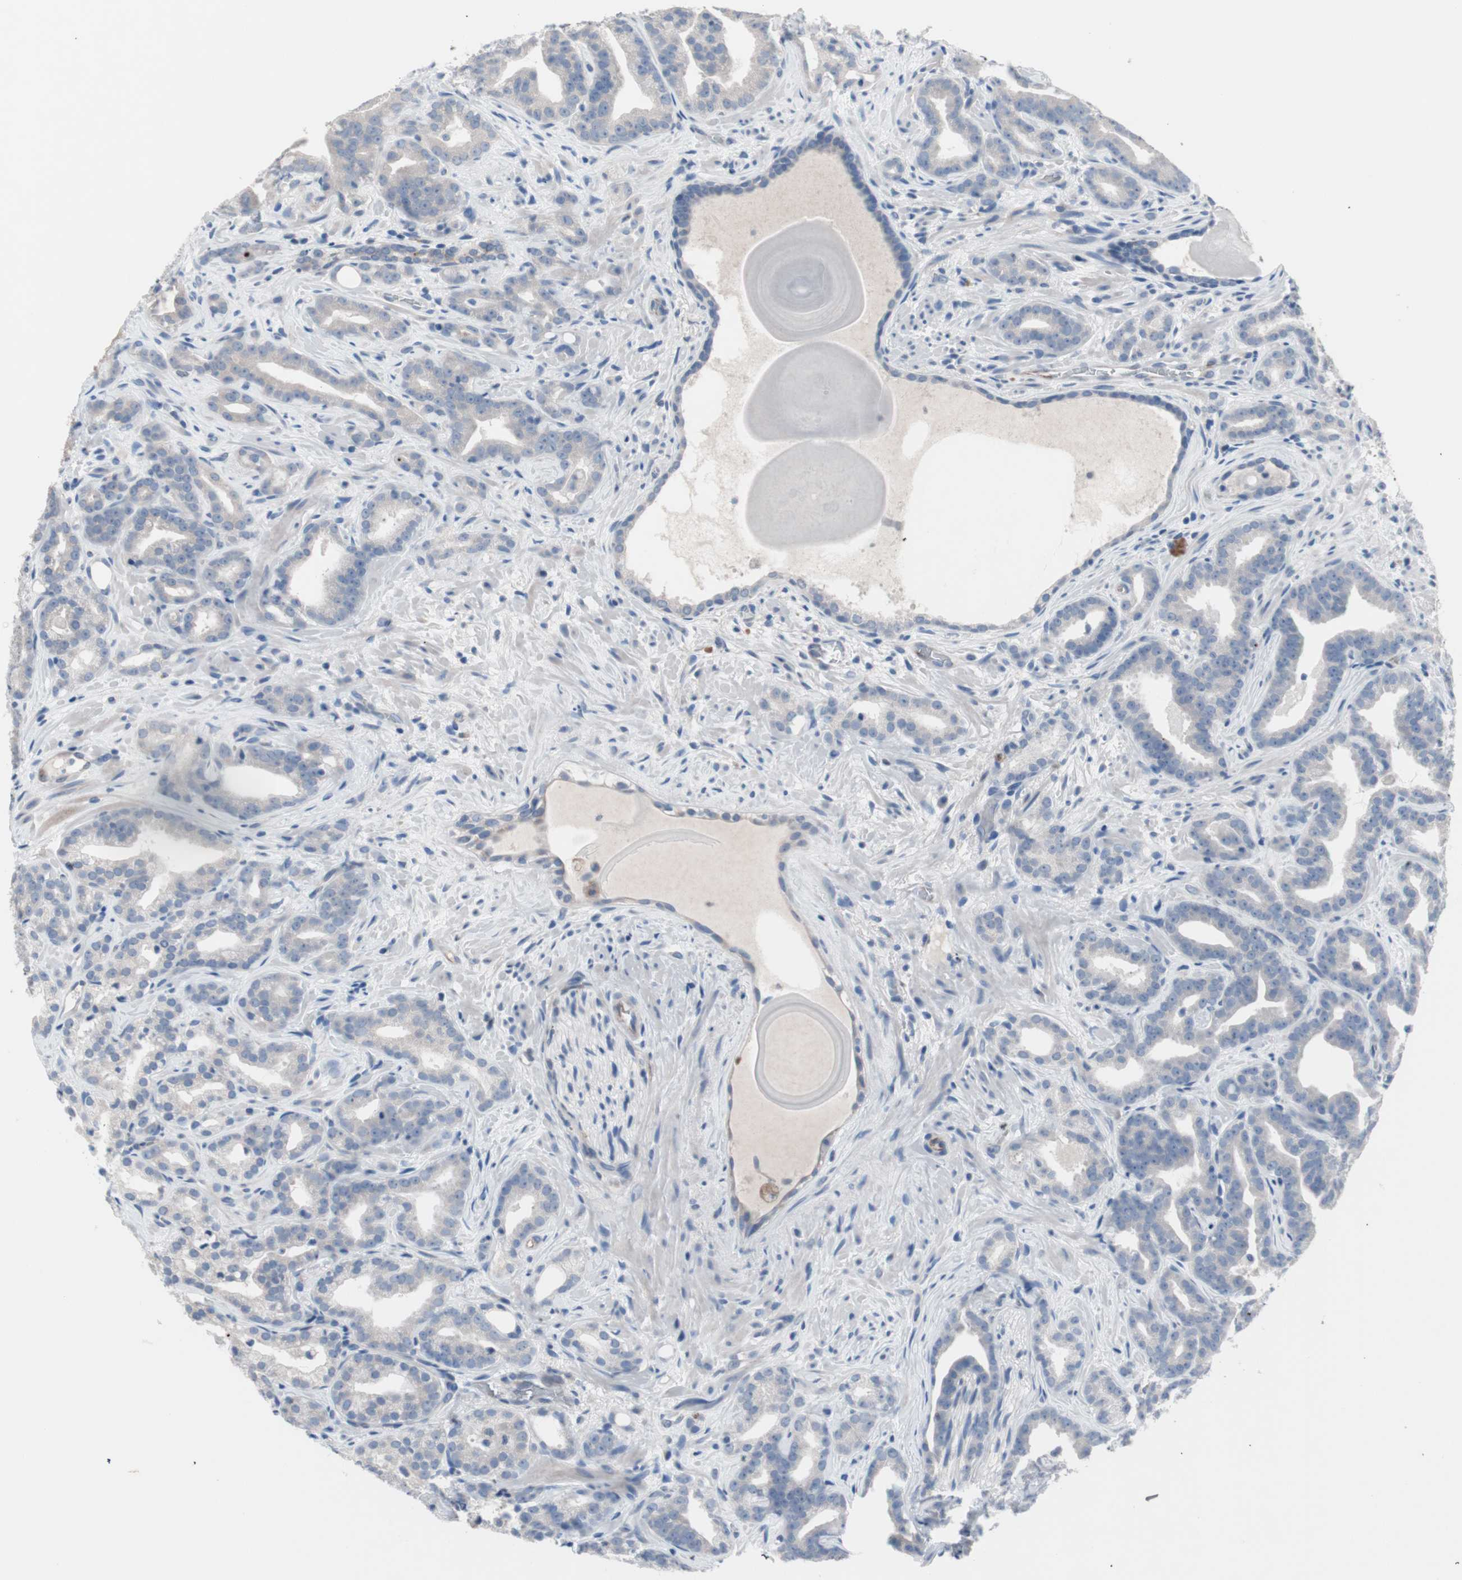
{"staining": {"intensity": "negative", "quantity": "none", "location": "none"}, "tissue": "prostate cancer", "cell_type": "Tumor cells", "image_type": "cancer", "snomed": [{"axis": "morphology", "description": "Adenocarcinoma, Low grade"}, {"axis": "topography", "description": "Prostate"}], "caption": "DAB (3,3'-diaminobenzidine) immunohistochemical staining of human prostate low-grade adenocarcinoma demonstrates no significant positivity in tumor cells. (DAB IHC visualized using brightfield microscopy, high magnification).", "gene": "ULBP1", "patient": {"sex": "male", "age": 63}}